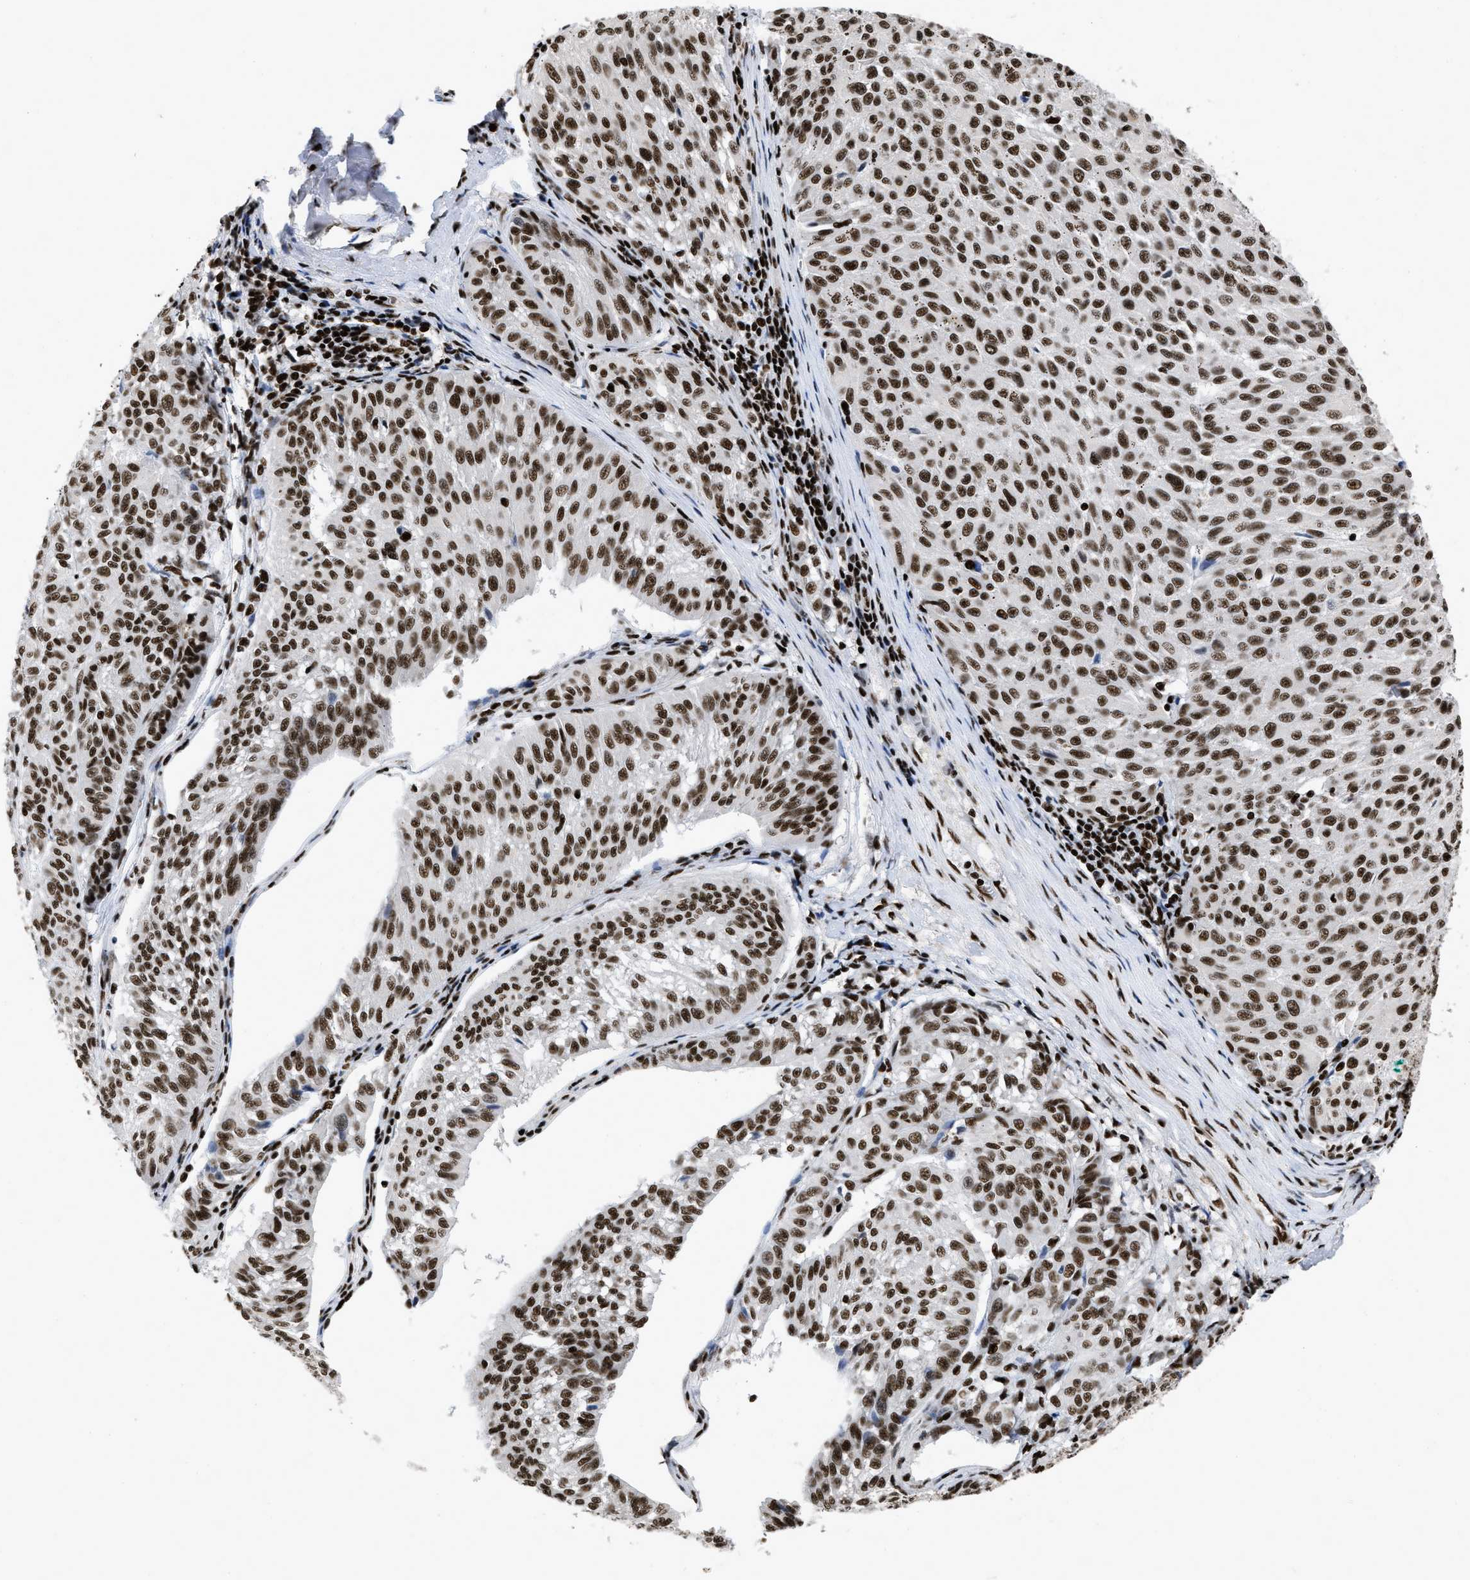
{"staining": {"intensity": "strong", "quantity": ">75%", "location": "nuclear"}, "tissue": "melanoma", "cell_type": "Tumor cells", "image_type": "cancer", "snomed": [{"axis": "morphology", "description": "Malignant melanoma, NOS"}, {"axis": "topography", "description": "Skin"}], "caption": "Malignant melanoma tissue shows strong nuclear expression in about >75% of tumor cells The protein of interest is shown in brown color, while the nuclei are stained blue.", "gene": "CREB1", "patient": {"sex": "female", "age": 72}}